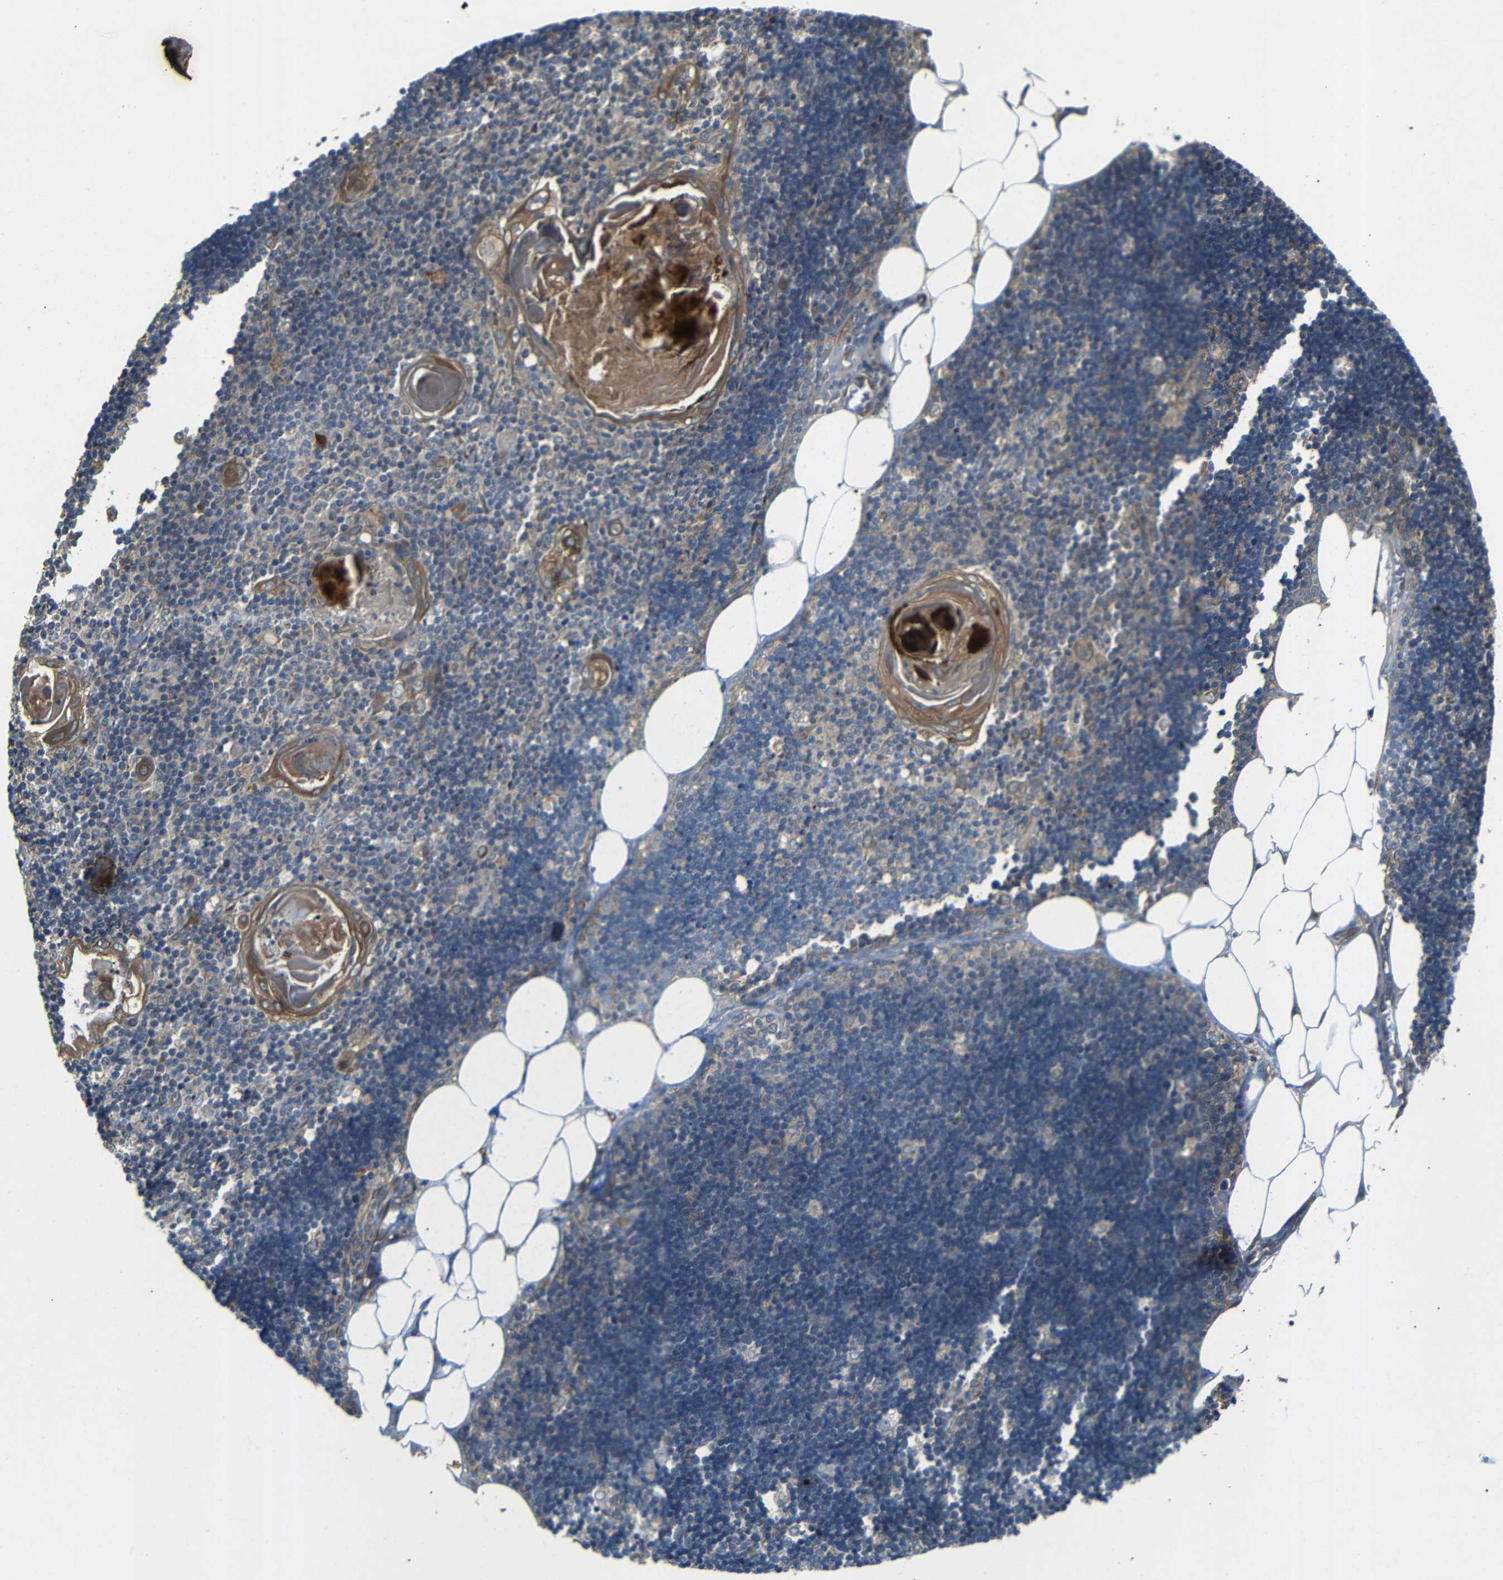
{"staining": {"intensity": "moderate", "quantity": ">75%", "location": "cytoplasmic/membranous"}, "tissue": "lymph node", "cell_type": "Germinal center cells", "image_type": "normal", "snomed": [{"axis": "morphology", "description": "Normal tissue, NOS"}, {"axis": "topography", "description": "Lymph node"}], "caption": "The photomicrograph displays a brown stain indicating the presence of a protein in the cytoplasmic/membranous of germinal center cells in lymph node.", "gene": "TRPC1", "patient": {"sex": "male", "age": 33}}